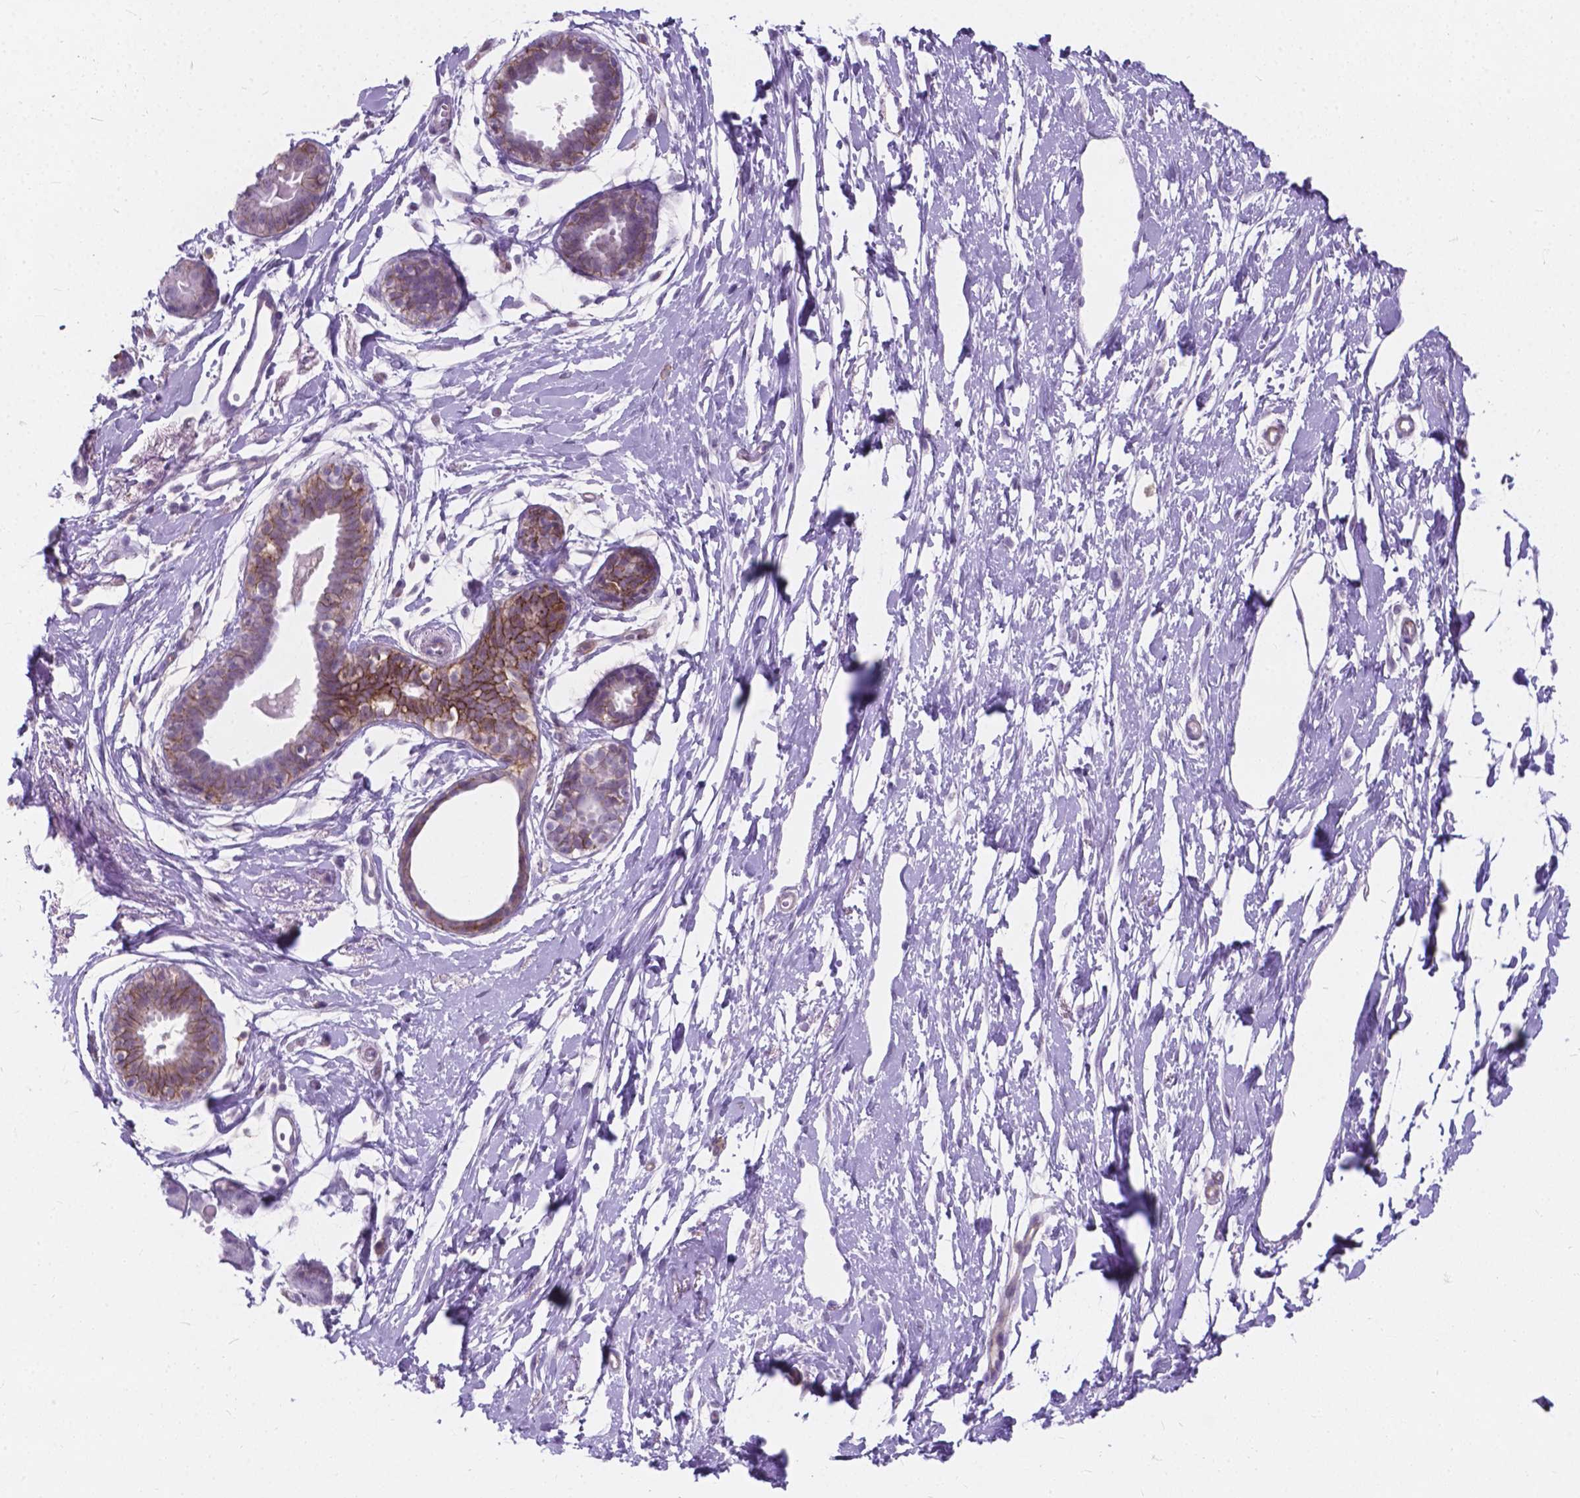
{"staining": {"intensity": "negative", "quantity": "none", "location": "none"}, "tissue": "breast", "cell_type": "Adipocytes", "image_type": "normal", "snomed": [{"axis": "morphology", "description": "Normal tissue, NOS"}, {"axis": "topography", "description": "Breast"}], "caption": "IHC image of unremarkable breast: breast stained with DAB reveals no significant protein expression in adipocytes.", "gene": "KIAA0040", "patient": {"sex": "female", "age": 49}}